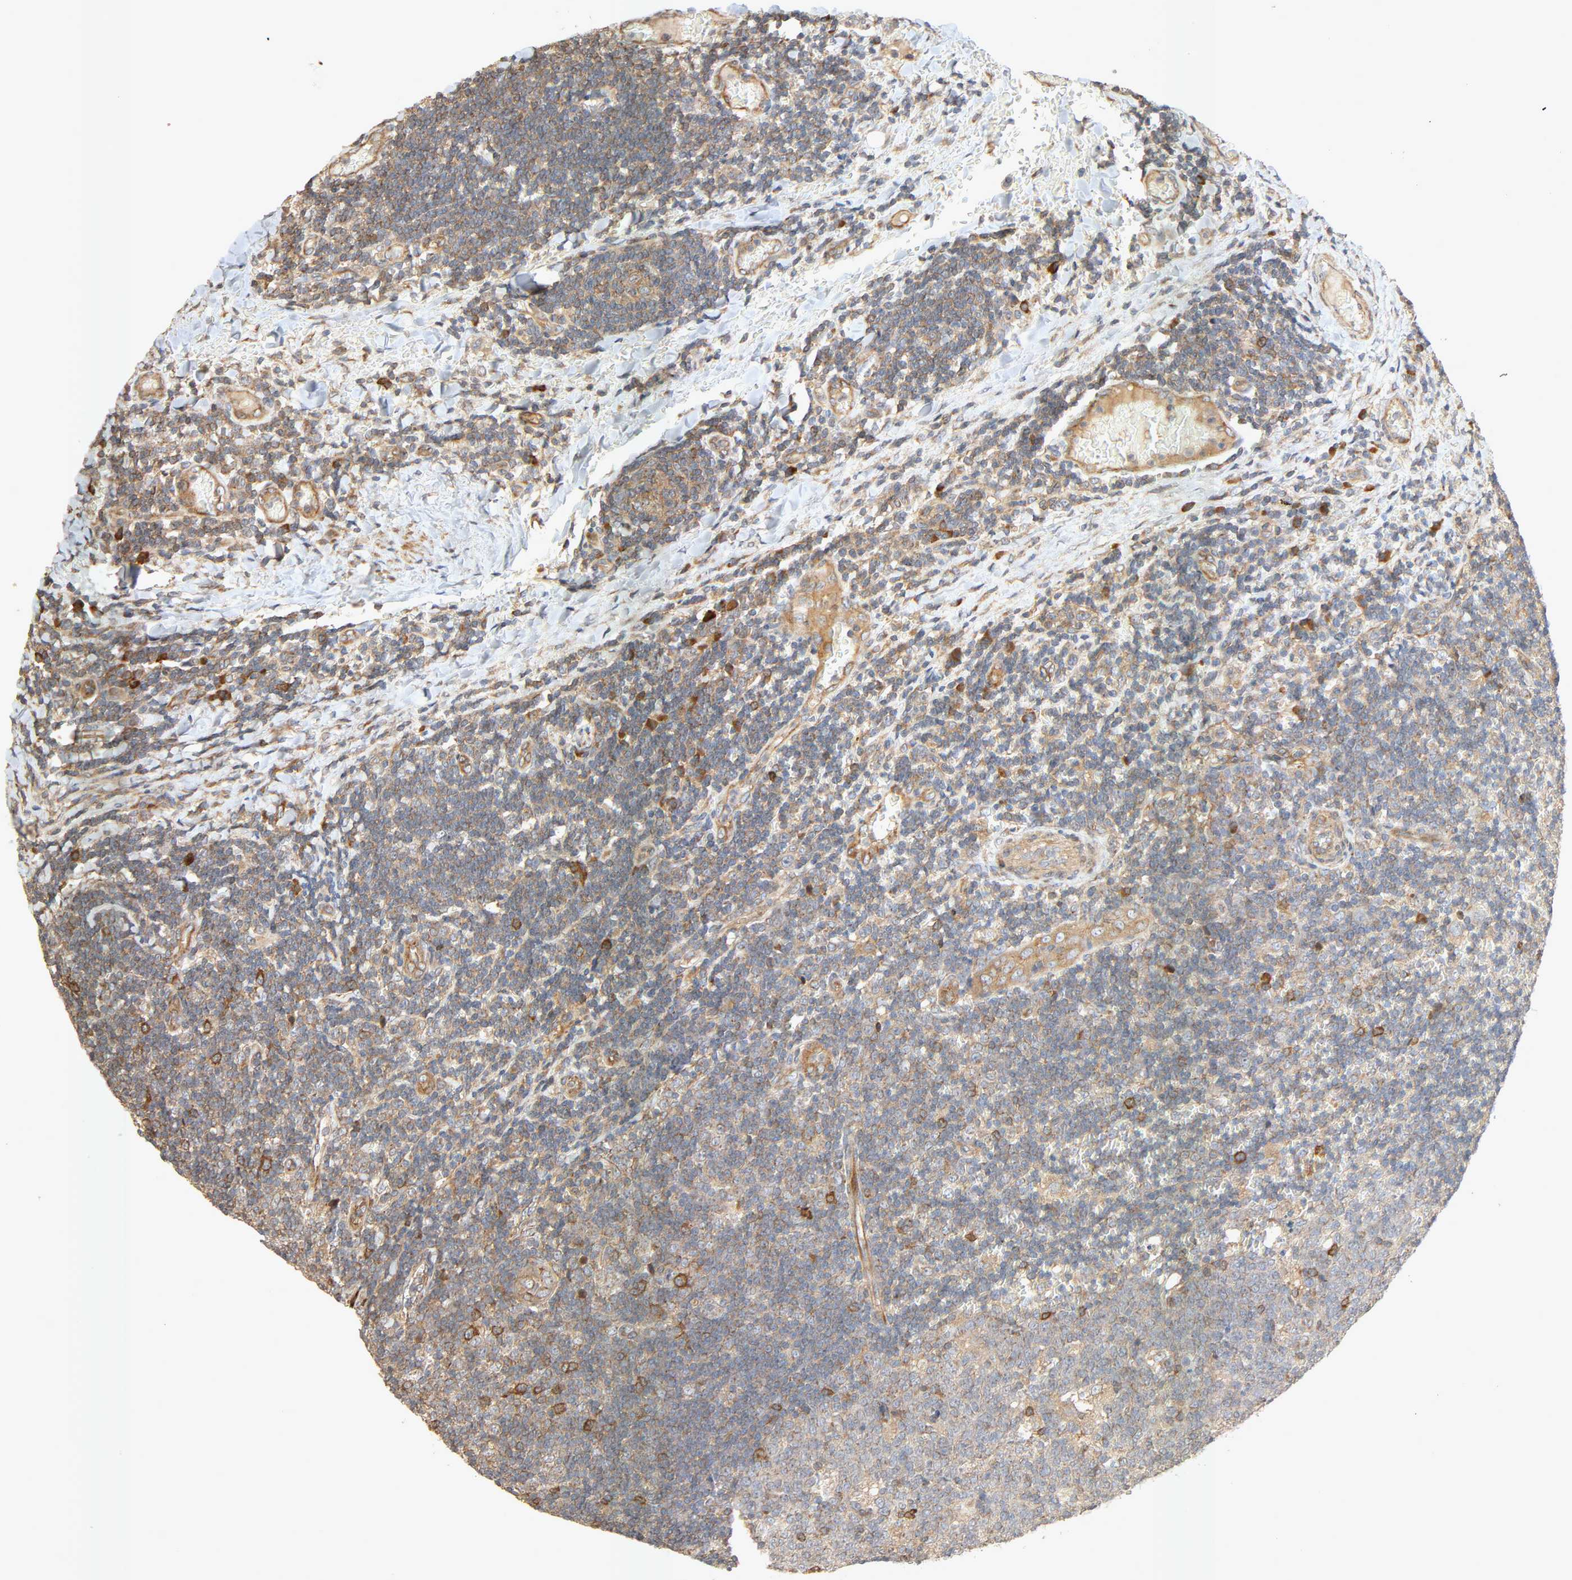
{"staining": {"intensity": "moderate", "quantity": "<25%", "location": "cytoplasmic/membranous"}, "tissue": "lymph node", "cell_type": "Germinal center cells", "image_type": "normal", "snomed": [{"axis": "morphology", "description": "Normal tissue, NOS"}, {"axis": "topography", "description": "Lymph node"}, {"axis": "topography", "description": "Salivary gland"}], "caption": "A histopathology image of lymph node stained for a protein demonstrates moderate cytoplasmic/membranous brown staining in germinal center cells. The staining was performed using DAB (3,3'-diaminobenzidine), with brown indicating positive protein expression. Nuclei are stained blue with hematoxylin.", "gene": "SGSM1", "patient": {"sex": "male", "age": 8}}